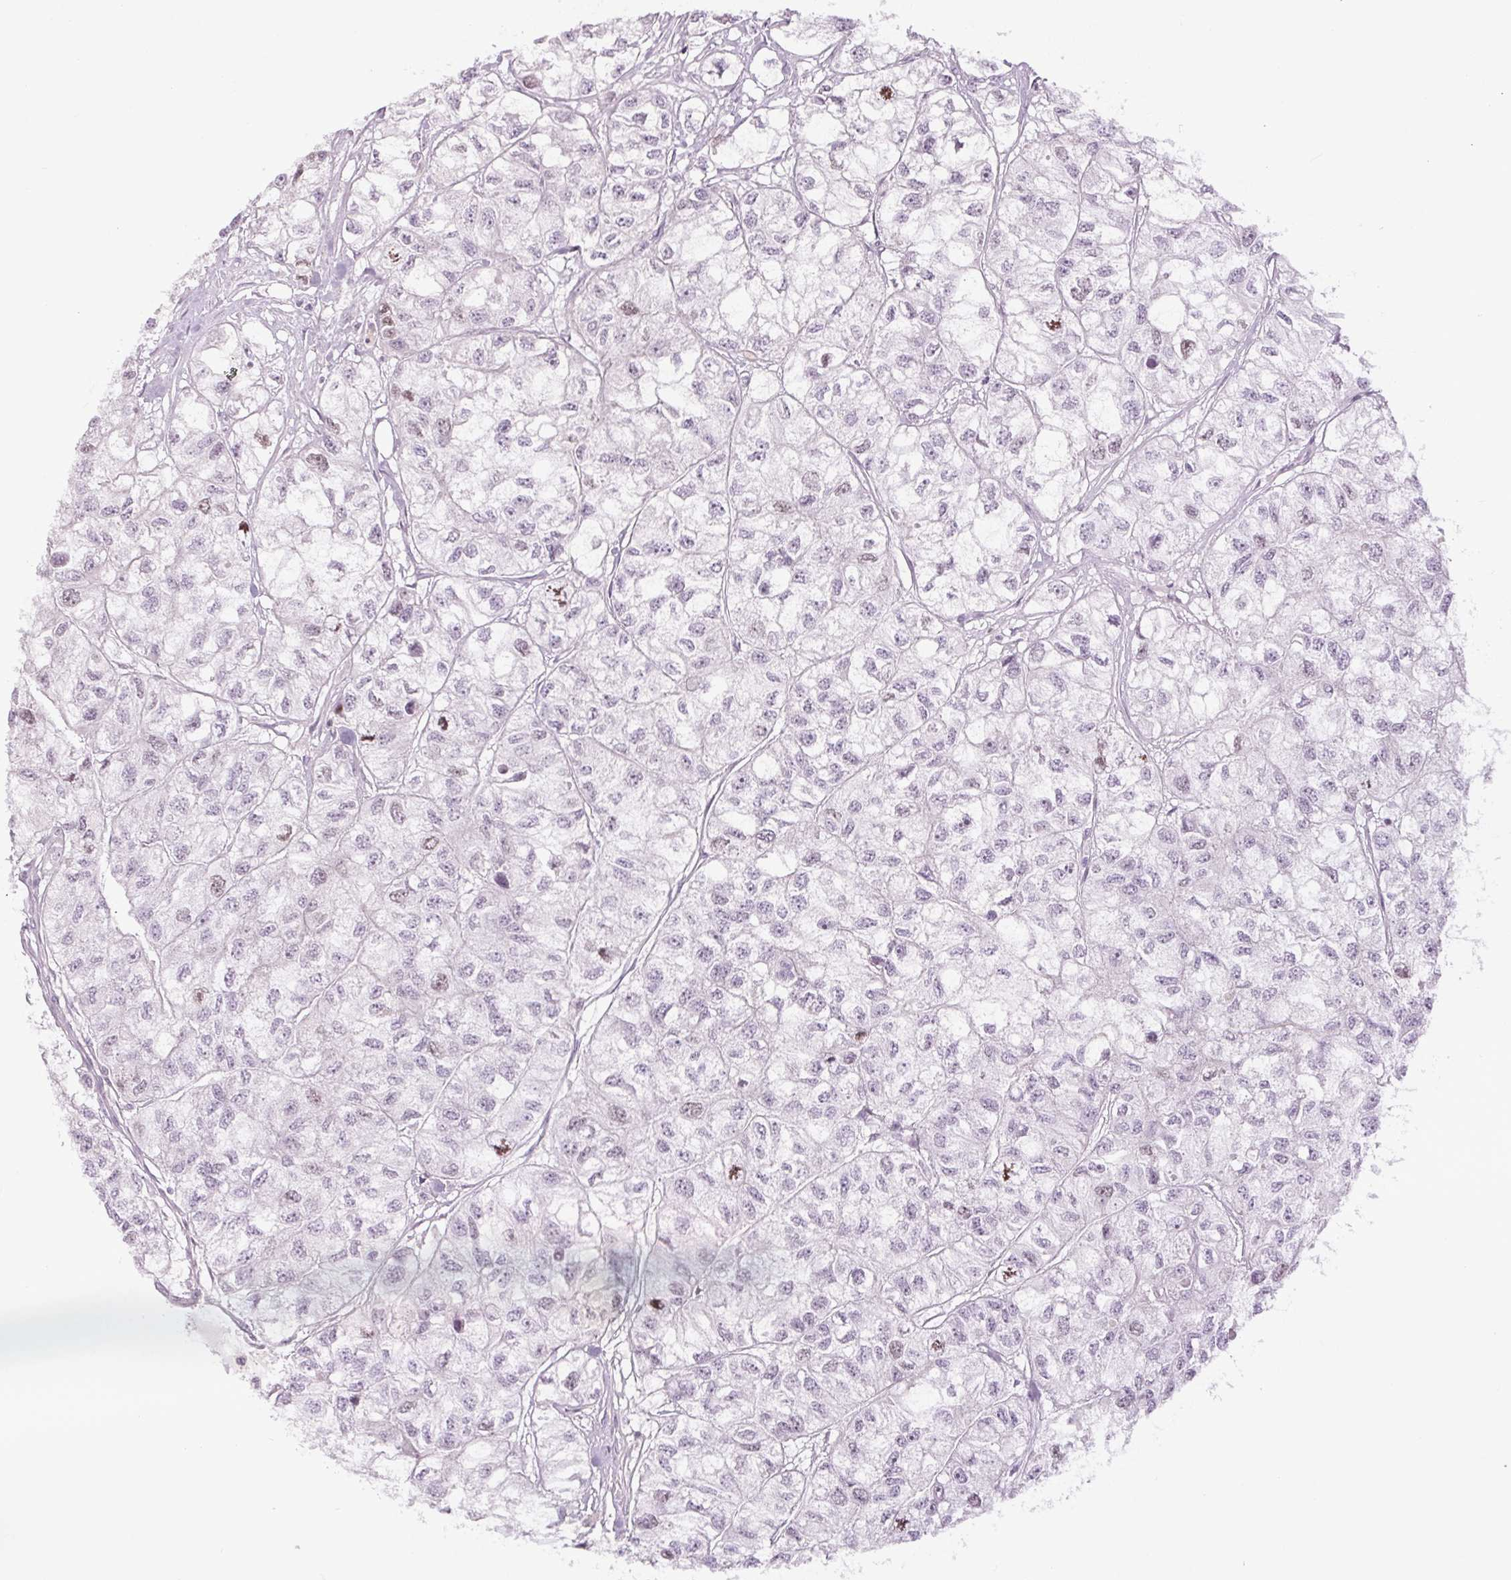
{"staining": {"intensity": "negative", "quantity": "none", "location": "none"}, "tissue": "renal cancer", "cell_type": "Tumor cells", "image_type": "cancer", "snomed": [{"axis": "morphology", "description": "Adenocarcinoma, NOS"}, {"axis": "topography", "description": "Kidney"}], "caption": "High power microscopy photomicrograph of an immunohistochemistry (IHC) micrograph of renal cancer (adenocarcinoma), revealing no significant expression in tumor cells.", "gene": "SMIM6", "patient": {"sex": "male", "age": 56}}